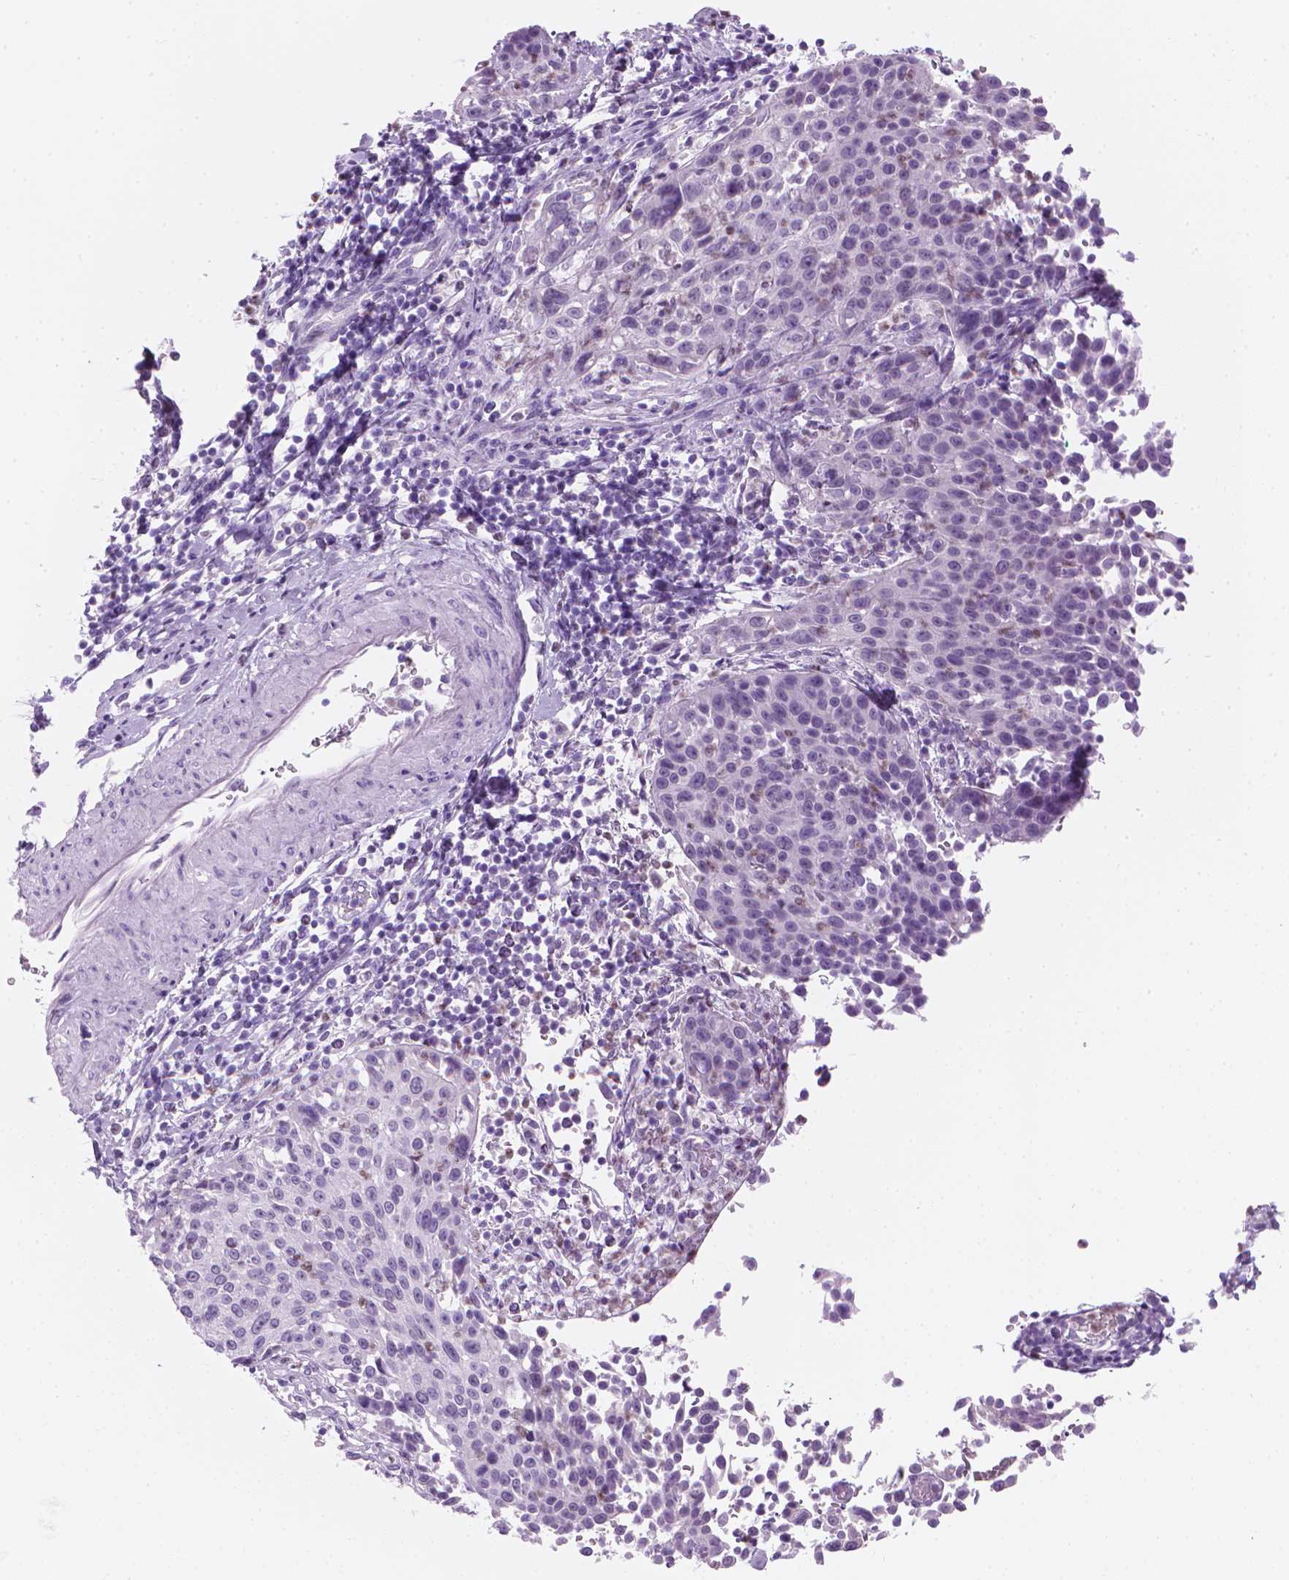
{"staining": {"intensity": "negative", "quantity": "none", "location": "none"}, "tissue": "cervical cancer", "cell_type": "Tumor cells", "image_type": "cancer", "snomed": [{"axis": "morphology", "description": "Squamous cell carcinoma, NOS"}, {"axis": "topography", "description": "Cervix"}], "caption": "Immunohistochemical staining of cervical cancer displays no significant positivity in tumor cells.", "gene": "TTC29", "patient": {"sex": "female", "age": 26}}